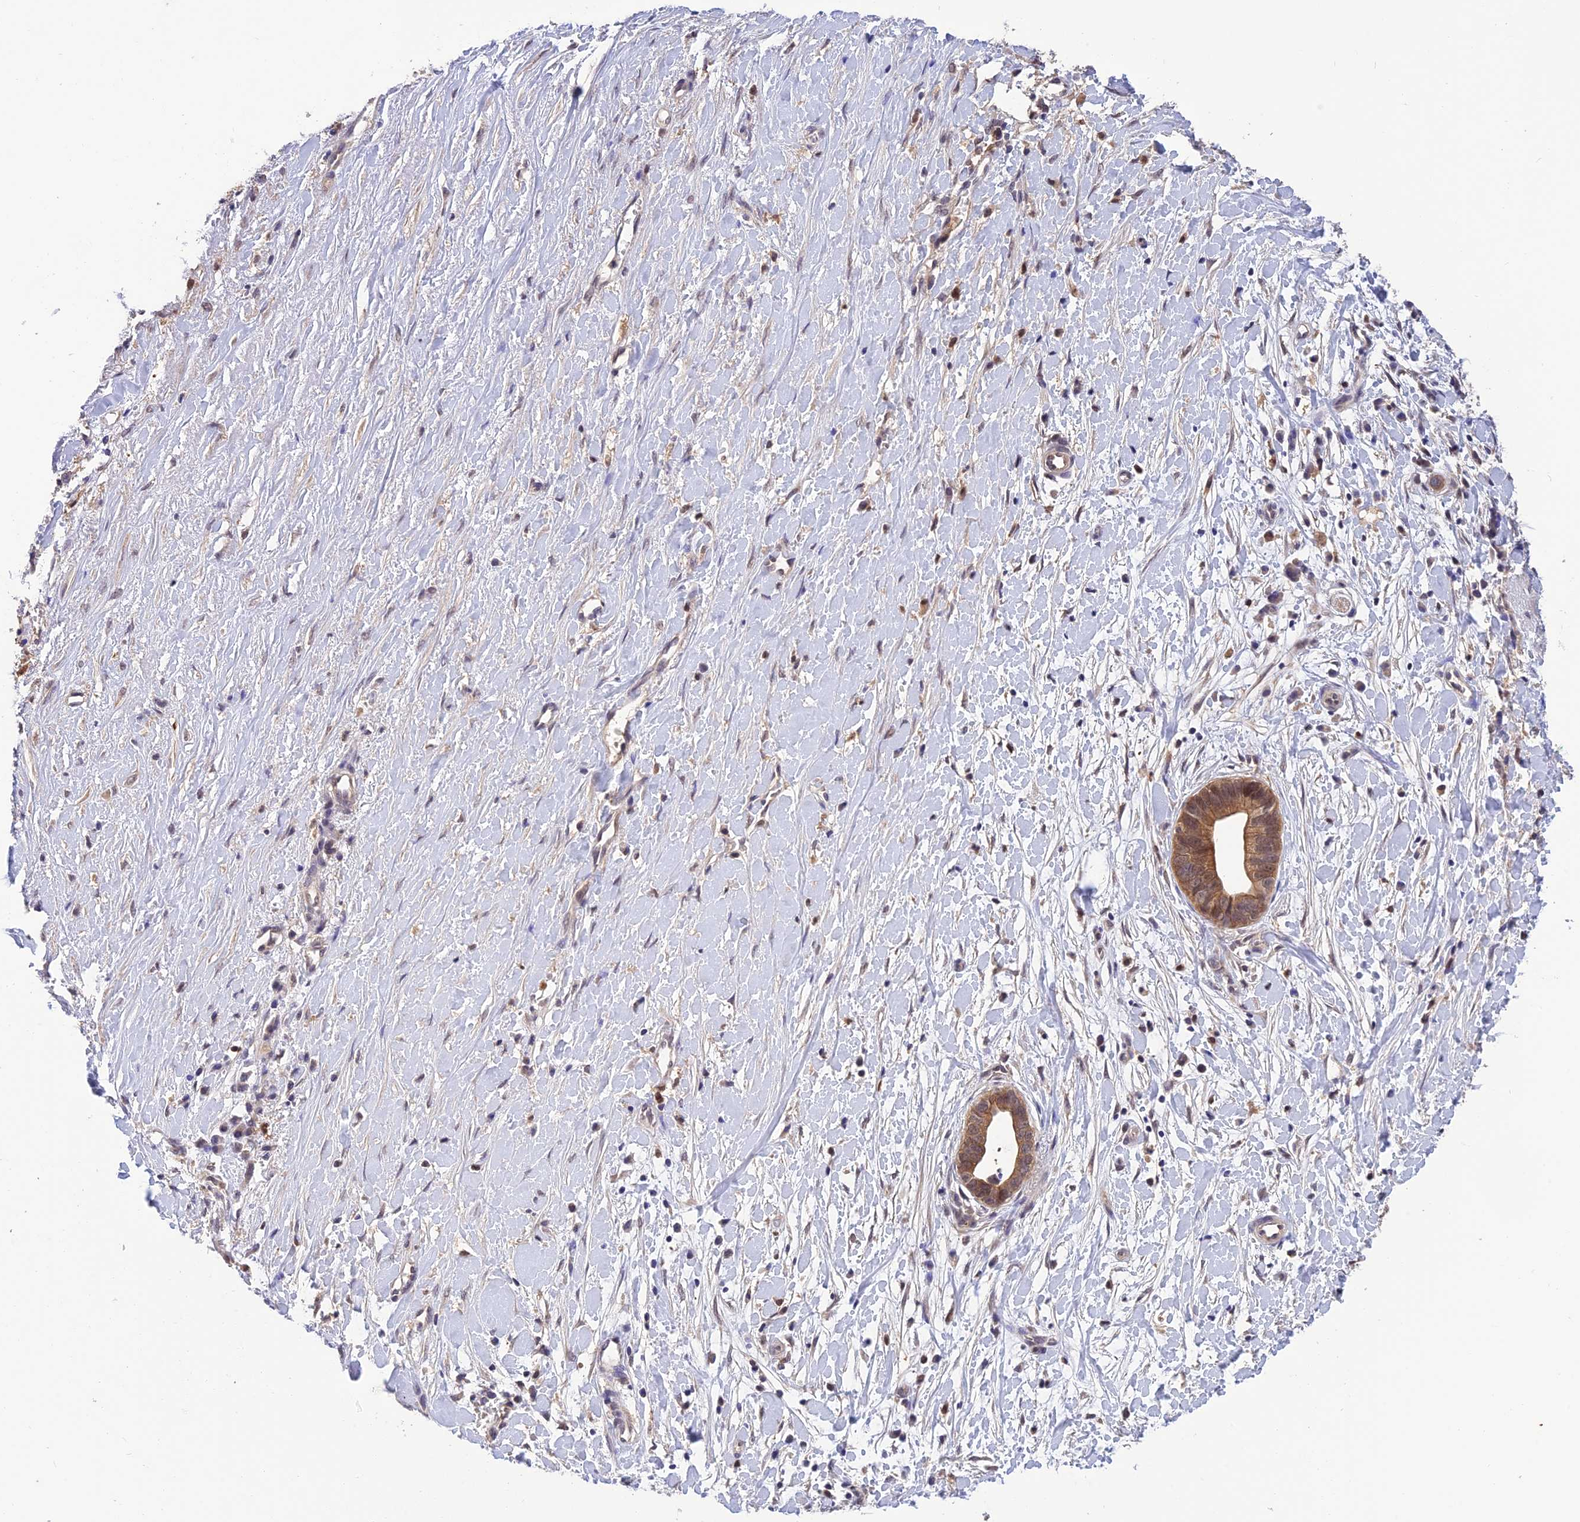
{"staining": {"intensity": "moderate", "quantity": ">75%", "location": "cytoplasmic/membranous,nuclear"}, "tissue": "liver cancer", "cell_type": "Tumor cells", "image_type": "cancer", "snomed": [{"axis": "morphology", "description": "Cholangiocarcinoma"}, {"axis": "topography", "description": "Liver"}], "caption": "Liver cancer (cholangiocarcinoma) stained with a protein marker demonstrates moderate staining in tumor cells.", "gene": "MNS1", "patient": {"sex": "female", "age": 79}}